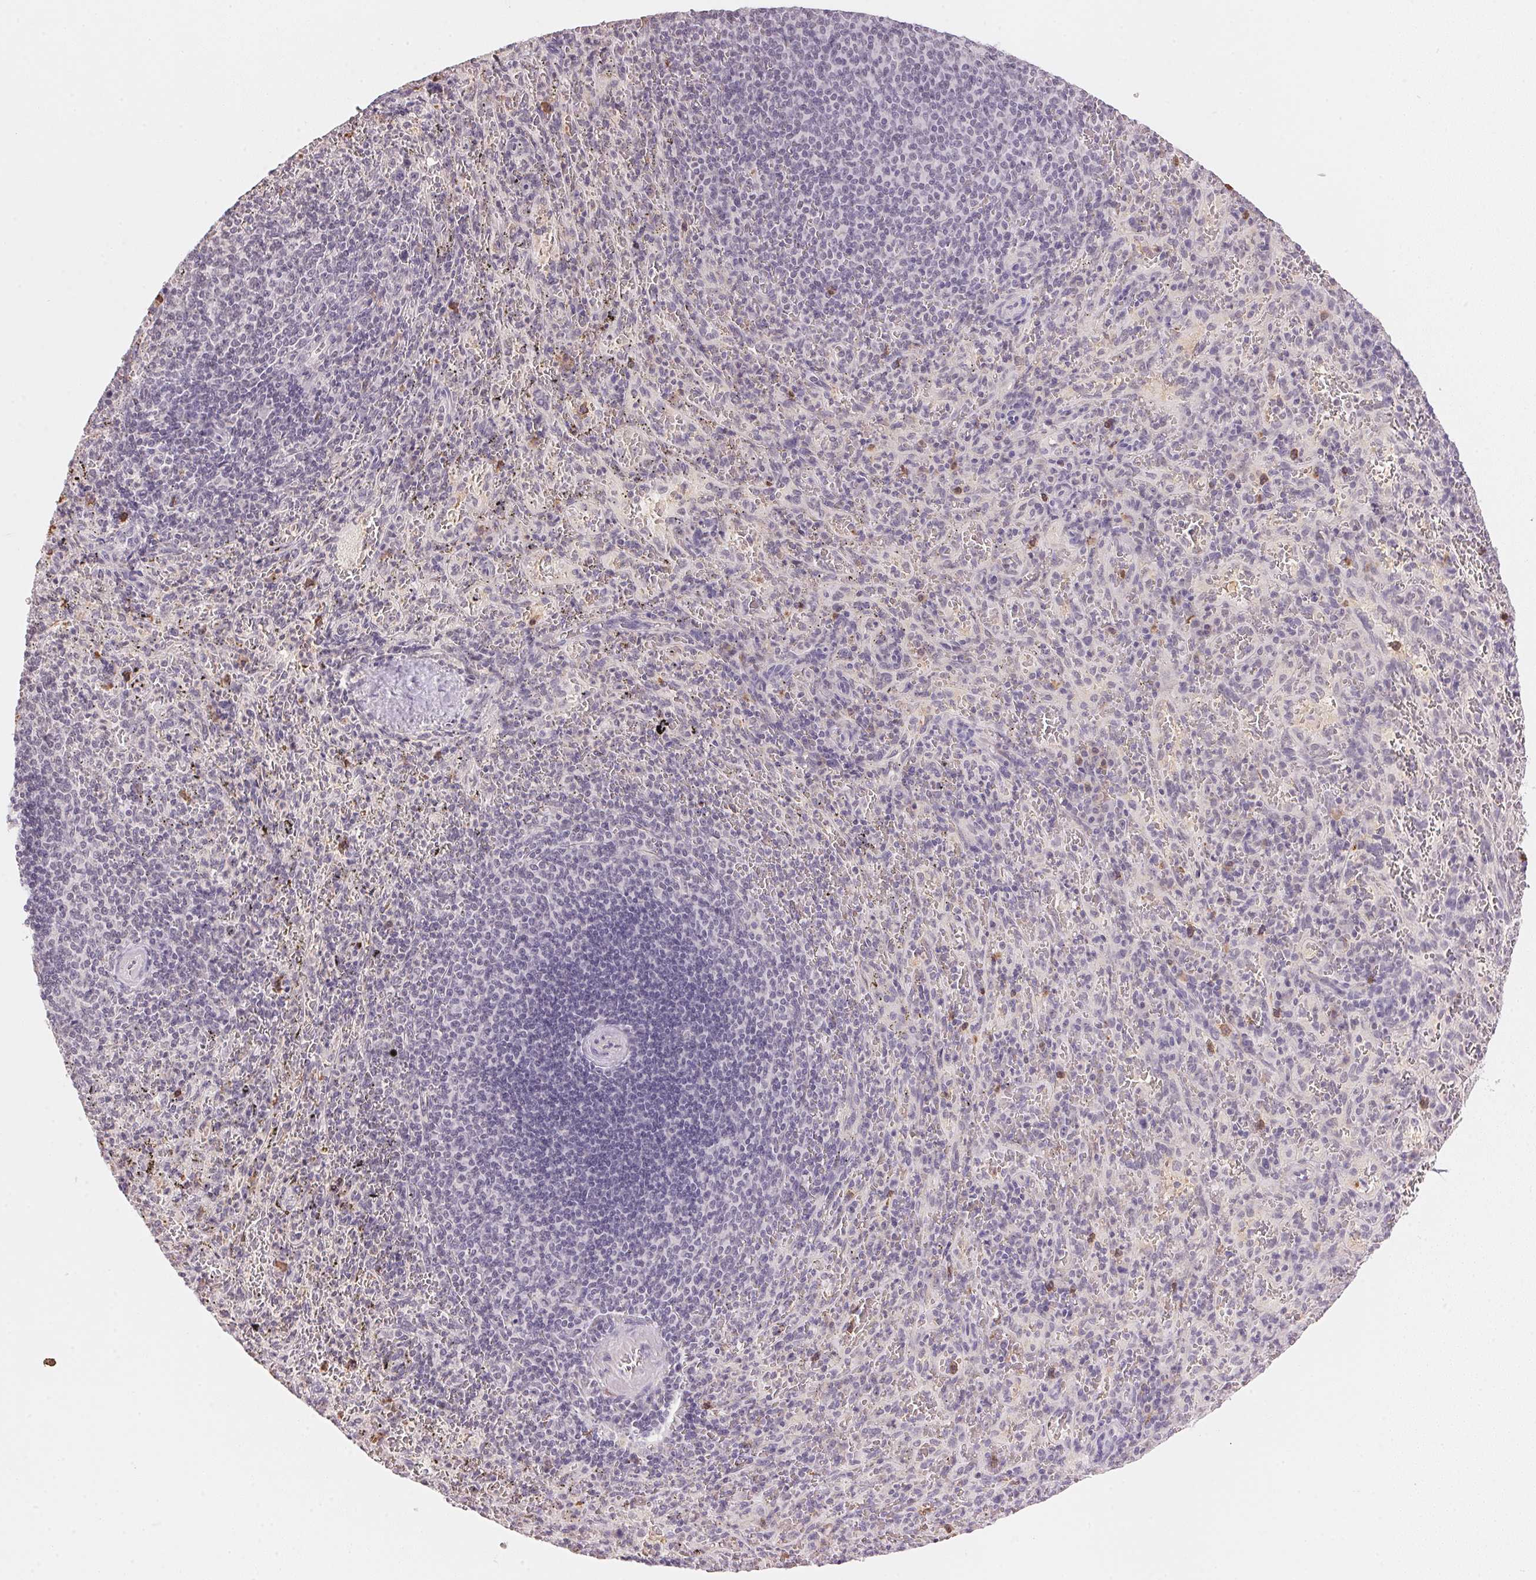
{"staining": {"intensity": "negative", "quantity": "none", "location": "none"}, "tissue": "spleen", "cell_type": "Cells in red pulp", "image_type": "normal", "snomed": [{"axis": "morphology", "description": "Normal tissue, NOS"}, {"axis": "topography", "description": "Spleen"}], "caption": "This histopathology image is of normal spleen stained with immunohistochemistry to label a protein in brown with the nuclei are counter-stained blue. There is no expression in cells in red pulp.", "gene": "FNDC4", "patient": {"sex": "male", "age": 57}}